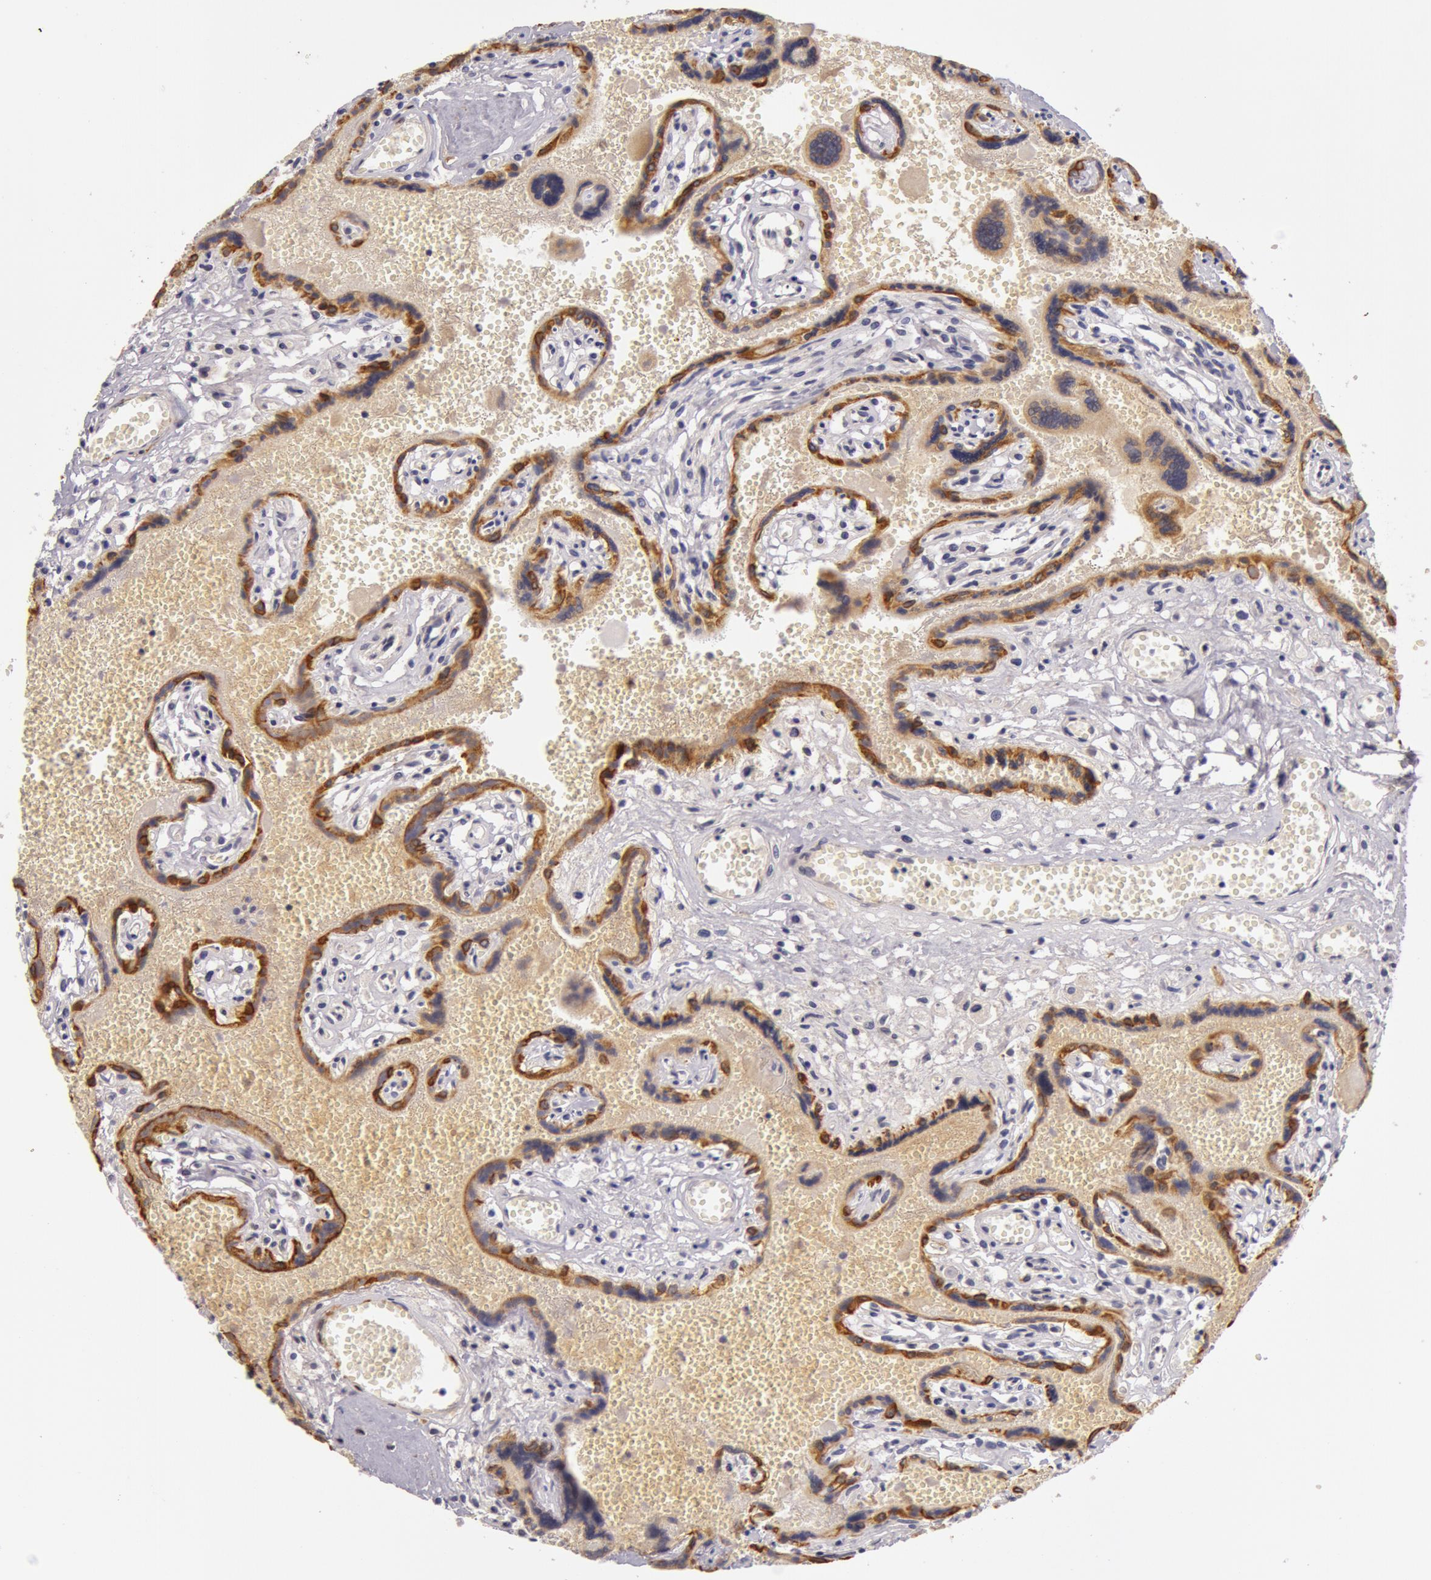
{"staining": {"intensity": "moderate", "quantity": ">75%", "location": "cytoplasmic/membranous"}, "tissue": "placenta", "cell_type": "Decidual cells", "image_type": "normal", "snomed": [{"axis": "morphology", "description": "Normal tissue, NOS"}, {"axis": "topography", "description": "Placenta"}], "caption": "Immunohistochemistry of unremarkable placenta demonstrates medium levels of moderate cytoplasmic/membranous expression in approximately >75% of decidual cells.", "gene": "KRT18", "patient": {"sex": "female", "age": 40}}